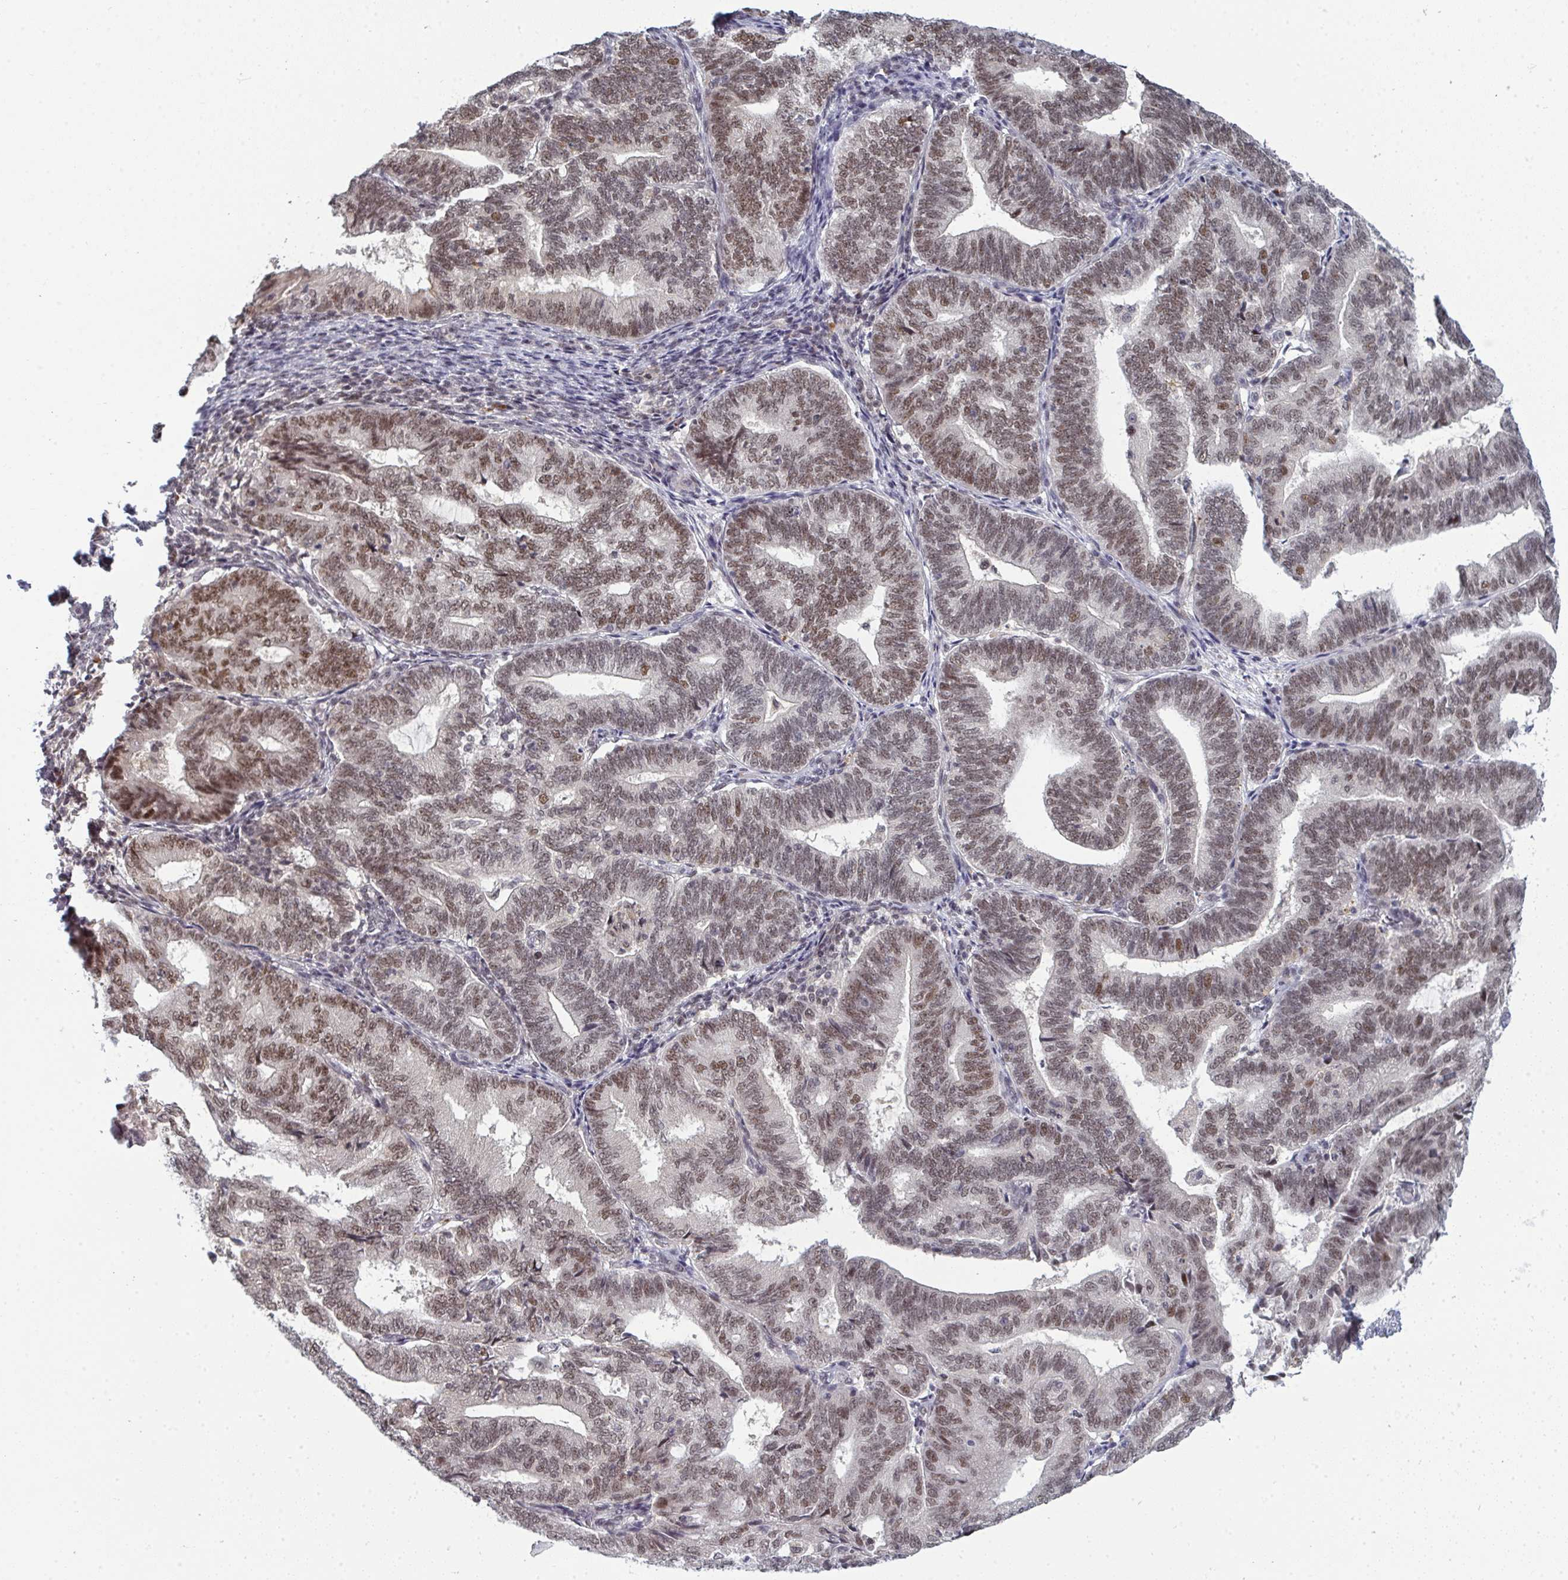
{"staining": {"intensity": "moderate", "quantity": ">75%", "location": "nuclear"}, "tissue": "endometrial cancer", "cell_type": "Tumor cells", "image_type": "cancer", "snomed": [{"axis": "morphology", "description": "Adenocarcinoma, NOS"}, {"axis": "topography", "description": "Endometrium"}], "caption": "Tumor cells demonstrate medium levels of moderate nuclear positivity in approximately >75% of cells in human endometrial adenocarcinoma.", "gene": "ATF1", "patient": {"sex": "female", "age": 70}}